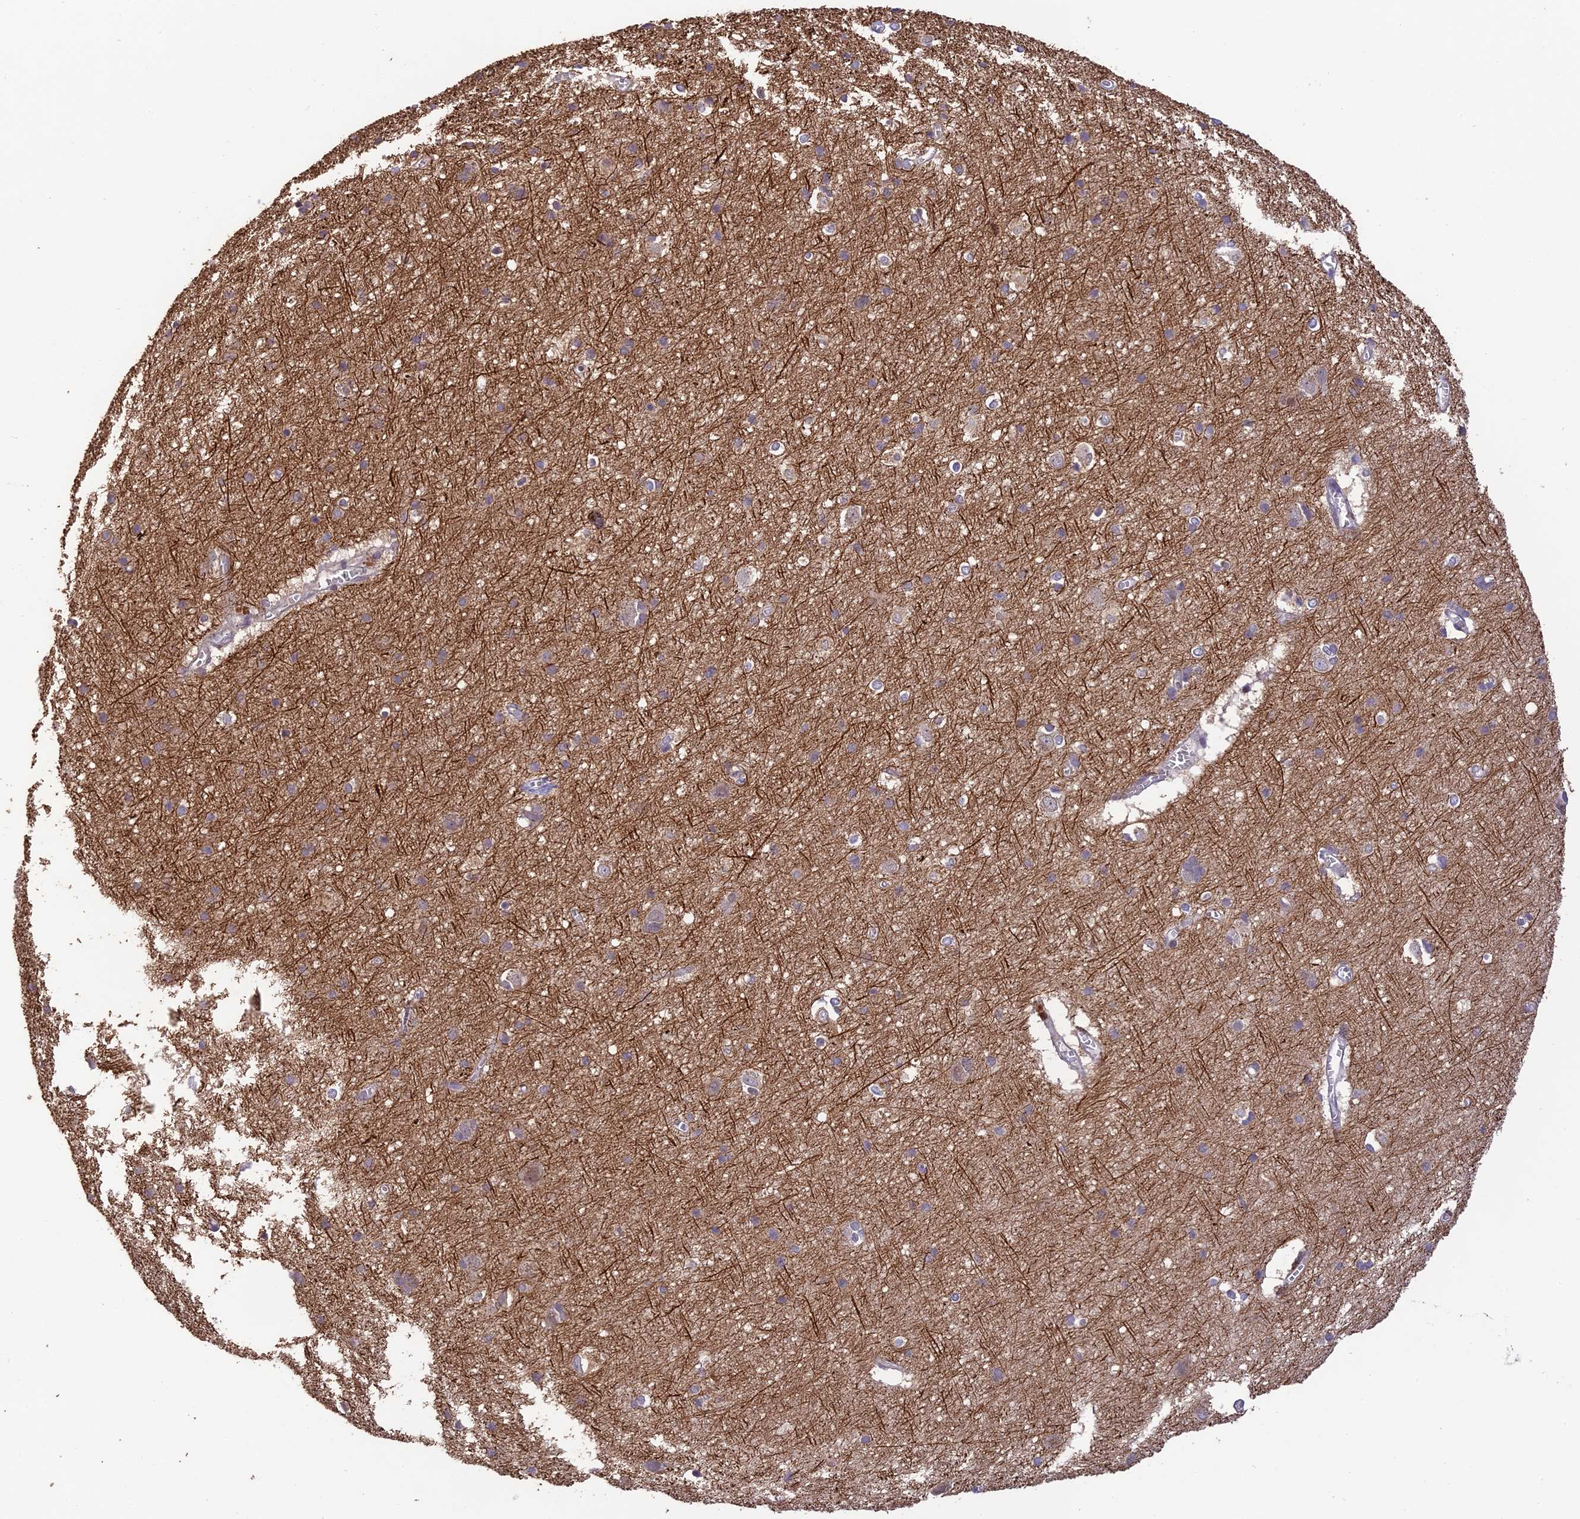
{"staining": {"intensity": "negative", "quantity": "none", "location": "none"}, "tissue": "cerebral cortex", "cell_type": "Endothelial cells", "image_type": "normal", "snomed": [{"axis": "morphology", "description": "Normal tissue, NOS"}, {"axis": "topography", "description": "Cerebral cortex"}], "caption": "Immunohistochemistry histopathology image of benign cerebral cortex: cerebral cortex stained with DAB shows no significant protein staining in endothelial cells.", "gene": "BMT2", "patient": {"sex": "male", "age": 54}}